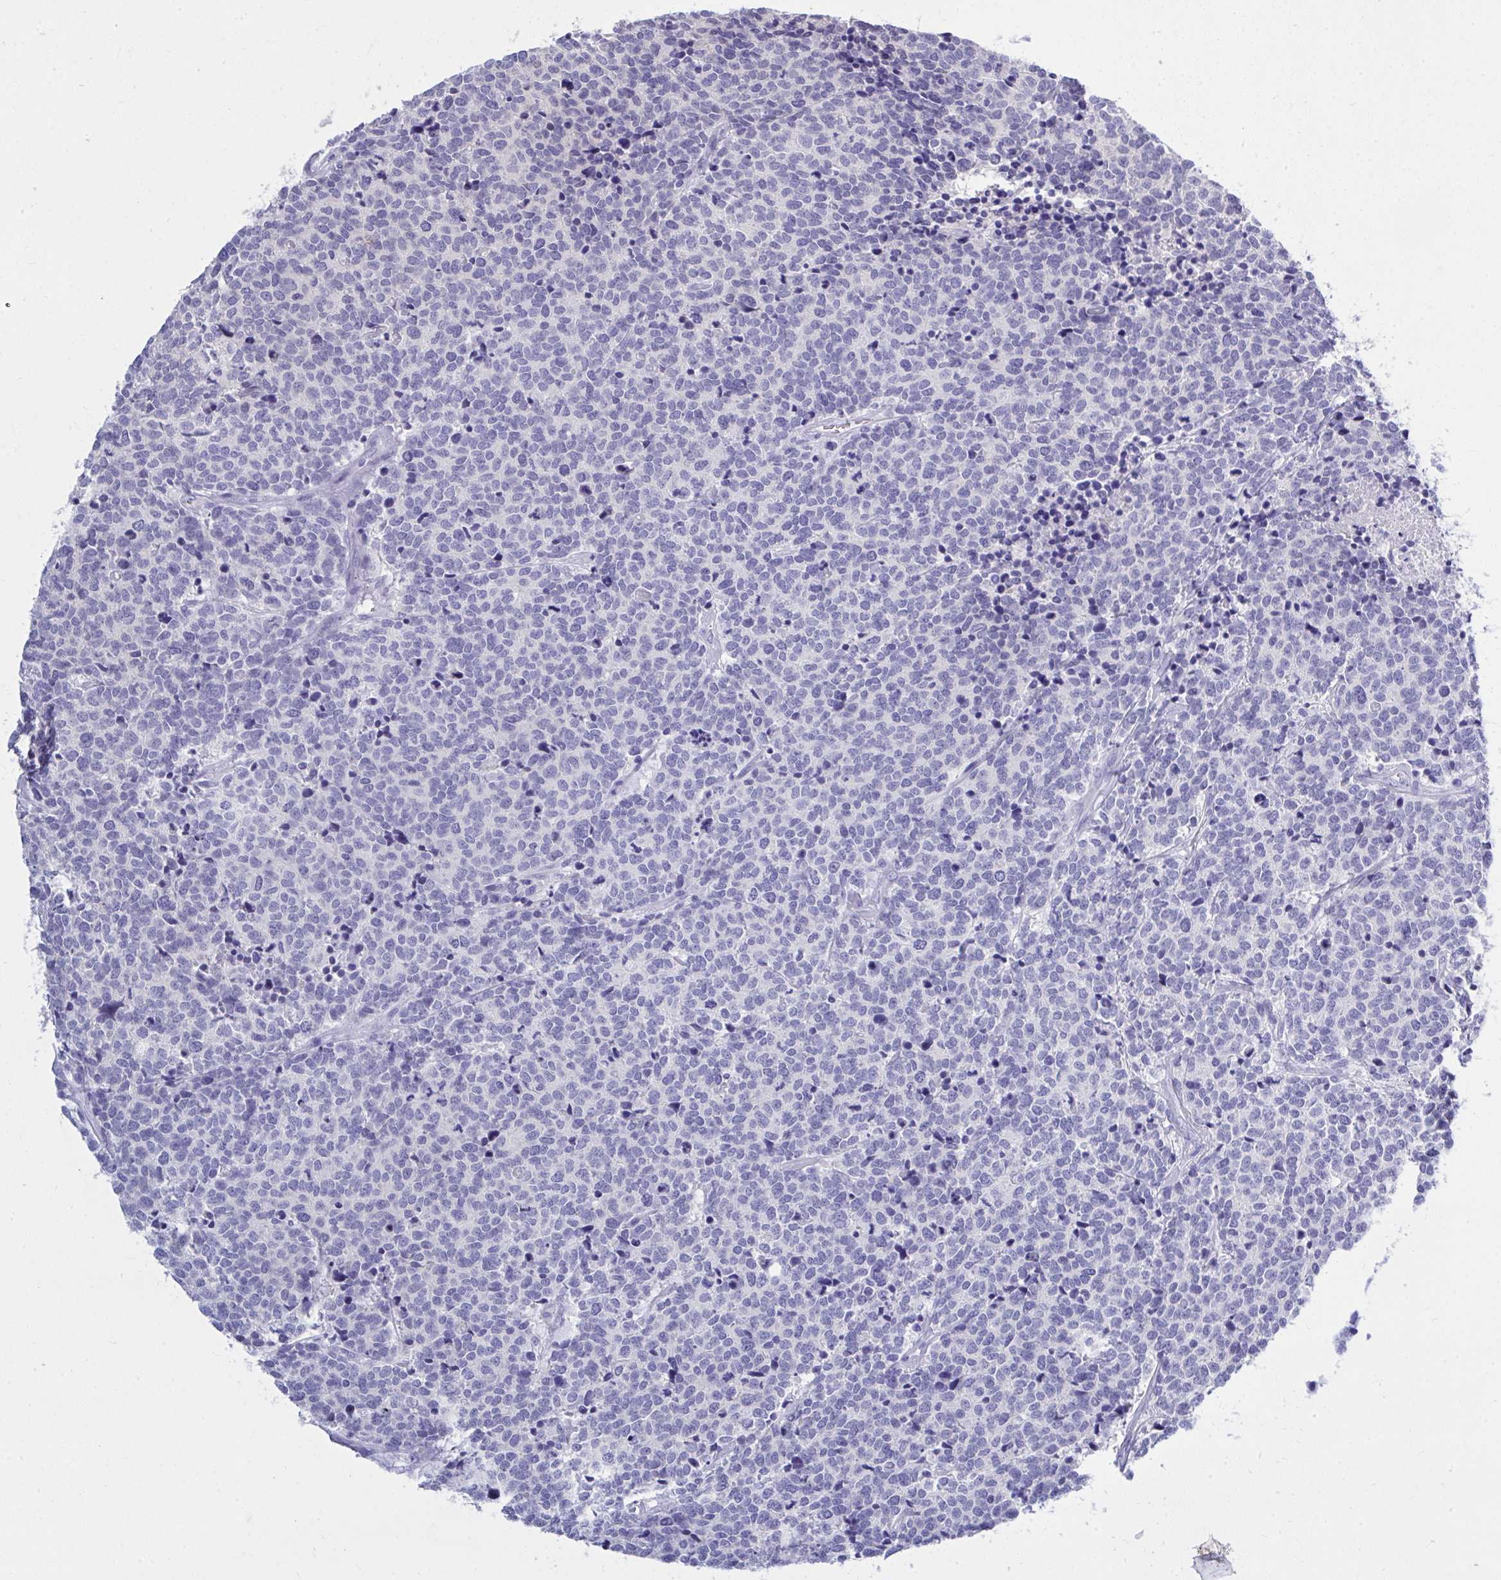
{"staining": {"intensity": "negative", "quantity": "none", "location": "none"}, "tissue": "carcinoid", "cell_type": "Tumor cells", "image_type": "cancer", "snomed": [{"axis": "morphology", "description": "Carcinoid, malignant, NOS"}, {"axis": "topography", "description": "Skin"}], "caption": "Malignant carcinoid stained for a protein using immunohistochemistry displays no expression tumor cells.", "gene": "PSD", "patient": {"sex": "female", "age": 79}}